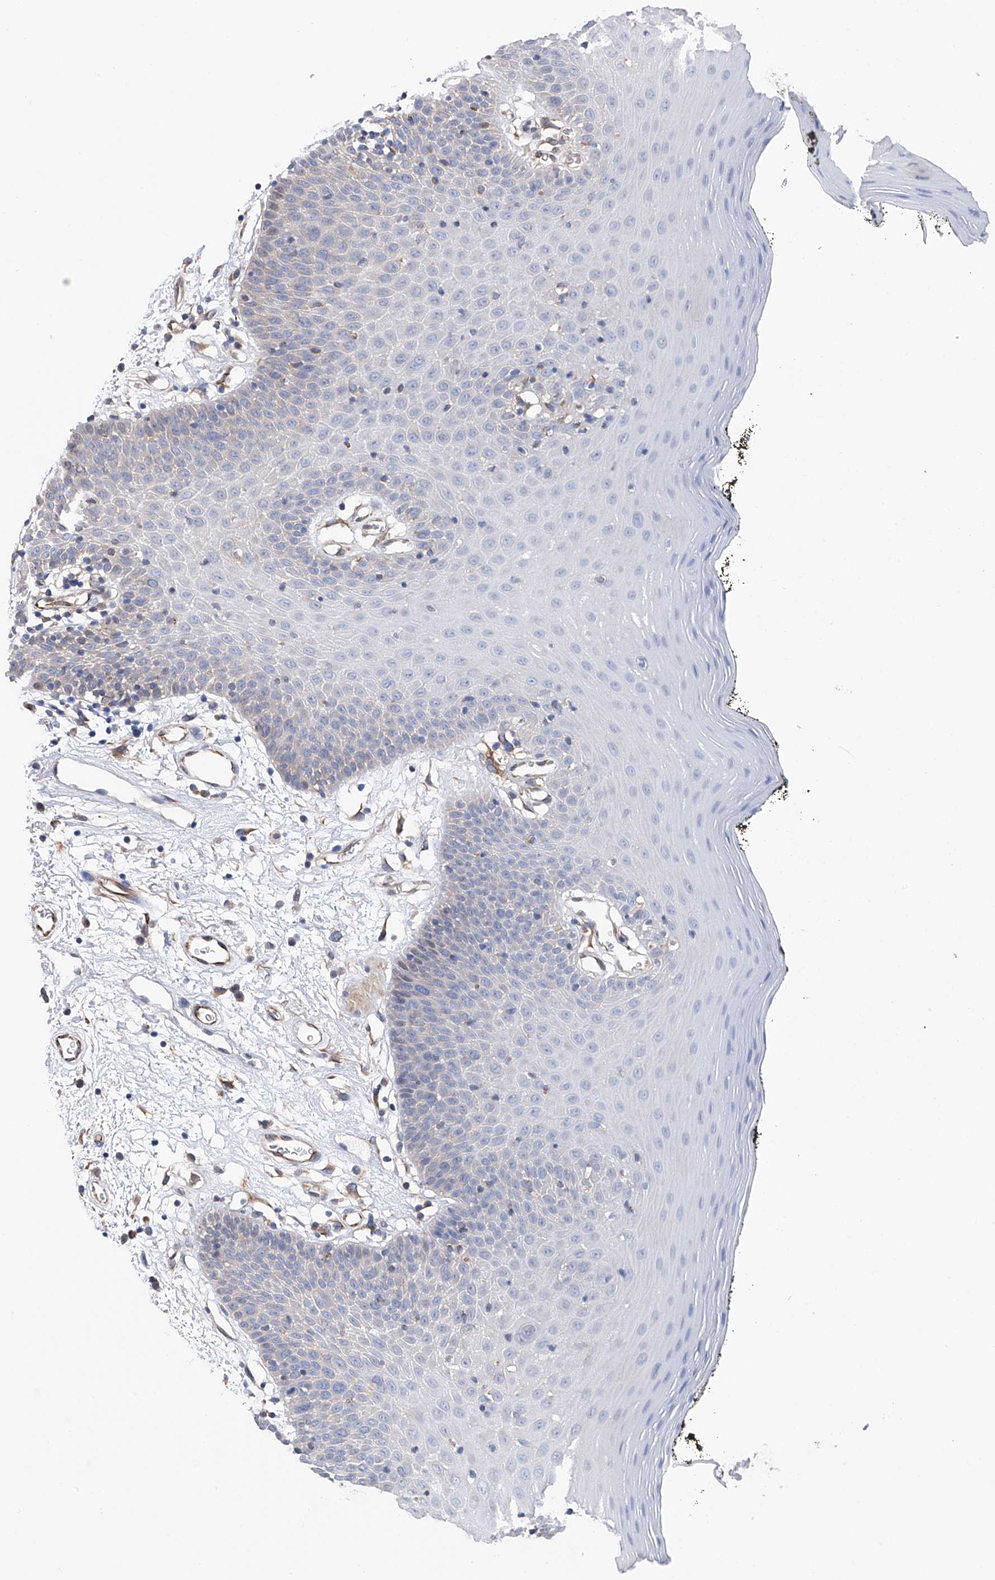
{"staining": {"intensity": "negative", "quantity": "none", "location": "none"}, "tissue": "oral mucosa", "cell_type": "Squamous epithelial cells", "image_type": "normal", "snomed": [{"axis": "morphology", "description": "Normal tissue, NOS"}, {"axis": "topography", "description": "Oral tissue"}], "caption": "Immunohistochemical staining of unremarkable oral mucosa demonstrates no significant positivity in squamous epithelial cells.", "gene": "CHPF", "patient": {"sex": "male", "age": 74}}